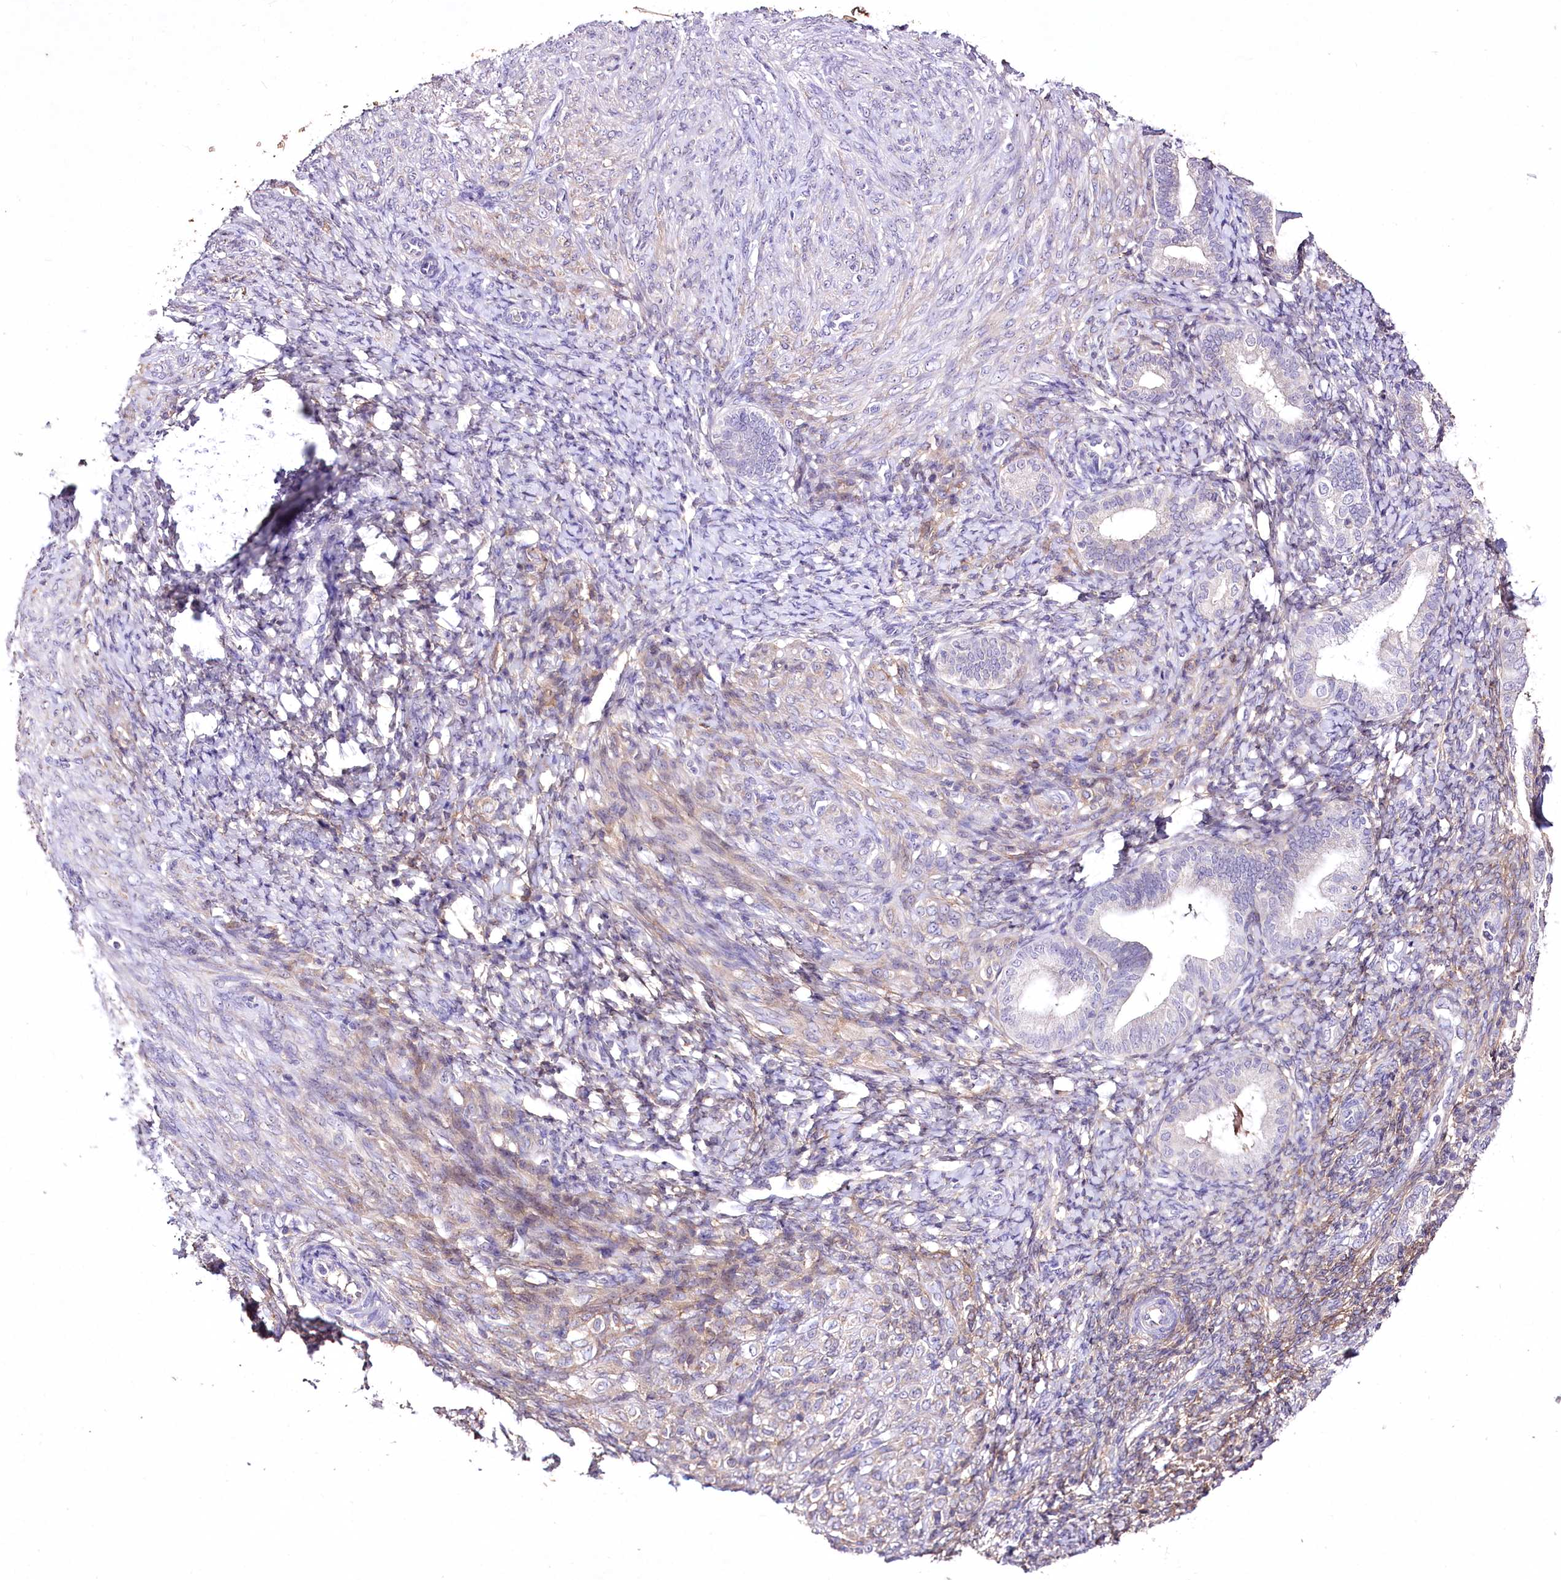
{"staining": {"intensity": "negative", "quantity": "none", "location": "none"}, "tissue": "endometrium", "cell_type": "Cells in endometrial stroma", "image_type": "normal", "snomed": [{"axis": "morphology", "description": "Normal tissue, NOS"}, {"axis": "topography", "description": "Endometrium"}], "caption": "DAB immunohistochemical staining of unremarkable human endometrium demonstrates no significant expression in cells in endometrial stroma.", "gene": "ENPP1", "patient": {"sex": "female", "age": 72}}